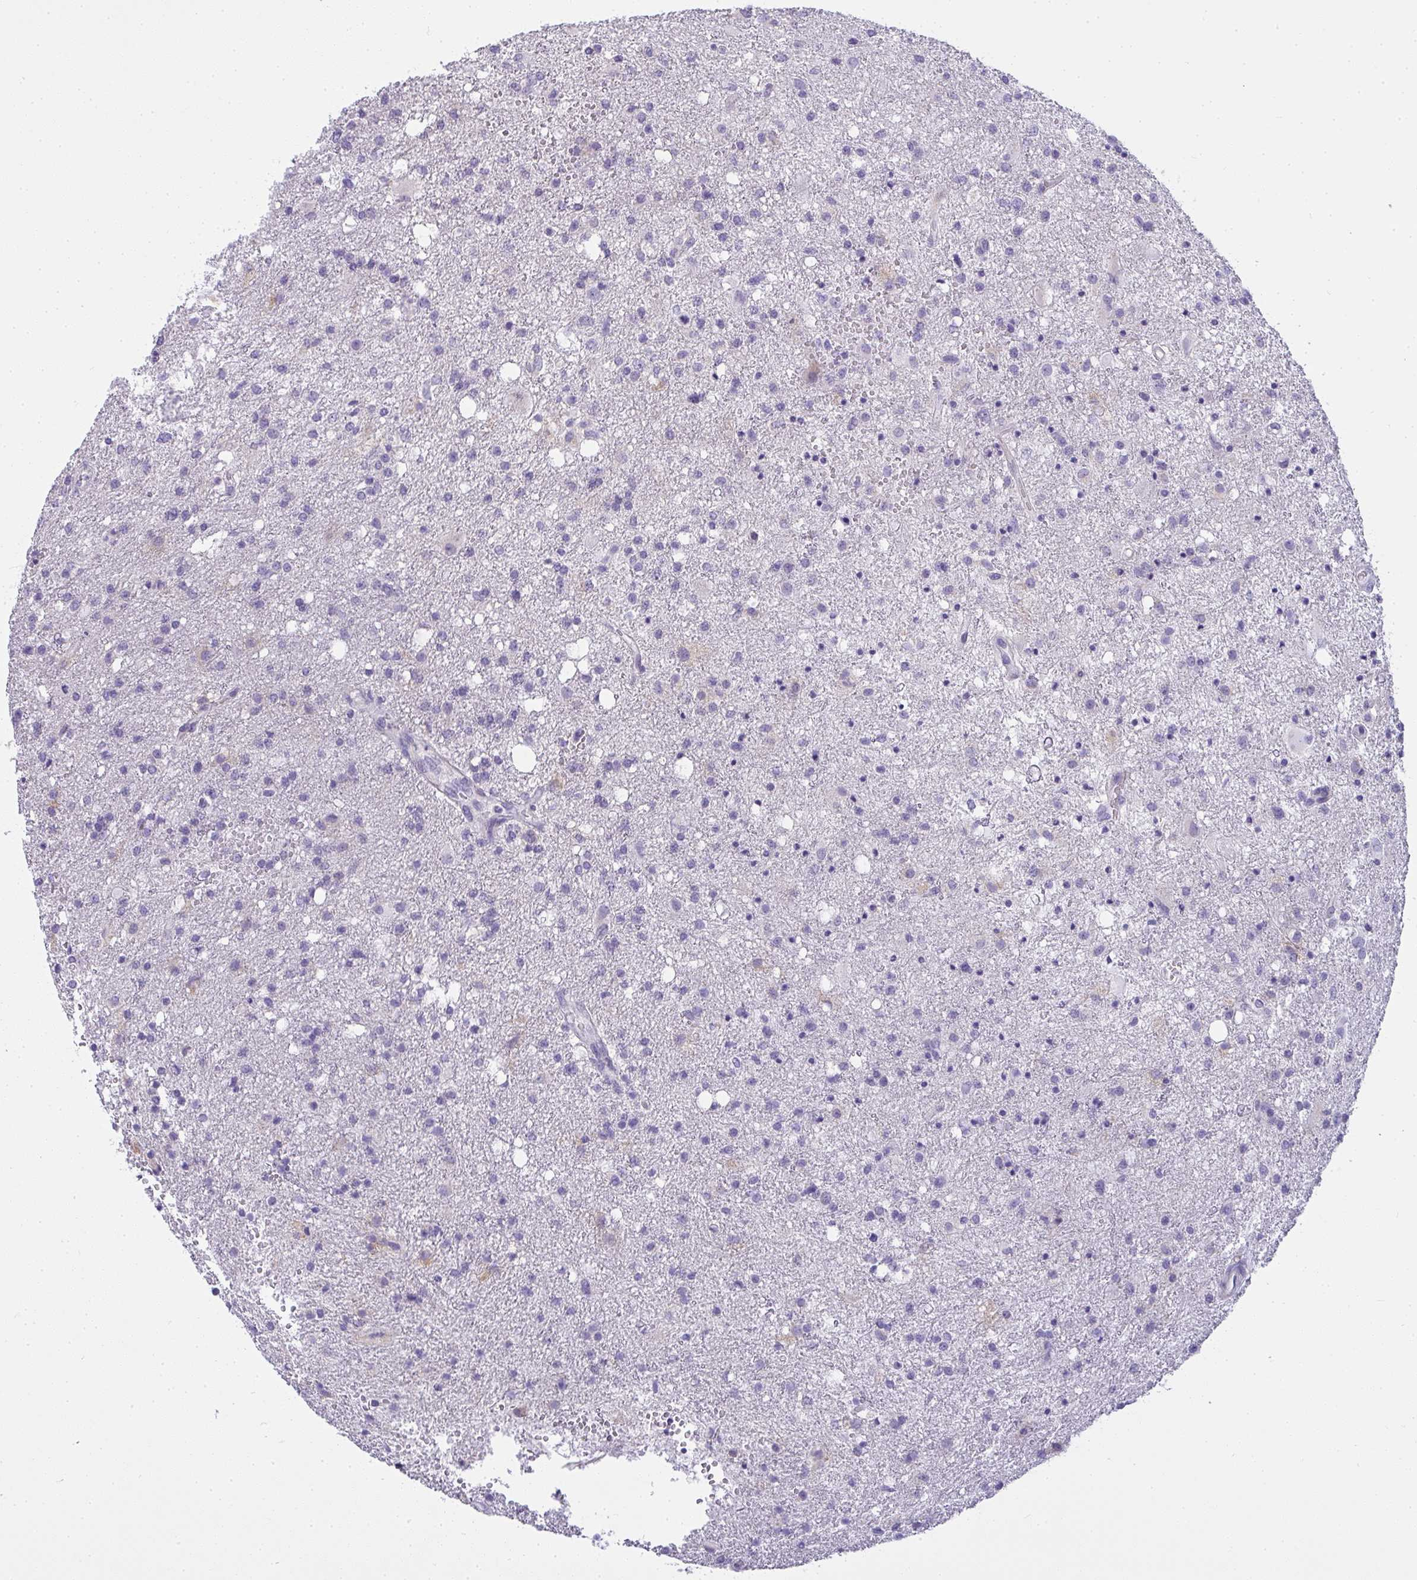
{"staining": {"intensity": "negative", "quantity": "none", "location": "none"}, "tissue": "glioma", "cell_type": "Tumor cells", "image_type": "cancer", "snomed": [{"axis": "morphology", "description": "Glioma, malignant, Low grade"}, {"axis": "topography", "description": "Brain"}], "caption": "Immunohistochemistry (IHC) of human glioma reveals no staining in tumor cells.", "gene": "GSDMB", "patient": {"sex": "female", "age": 58}}